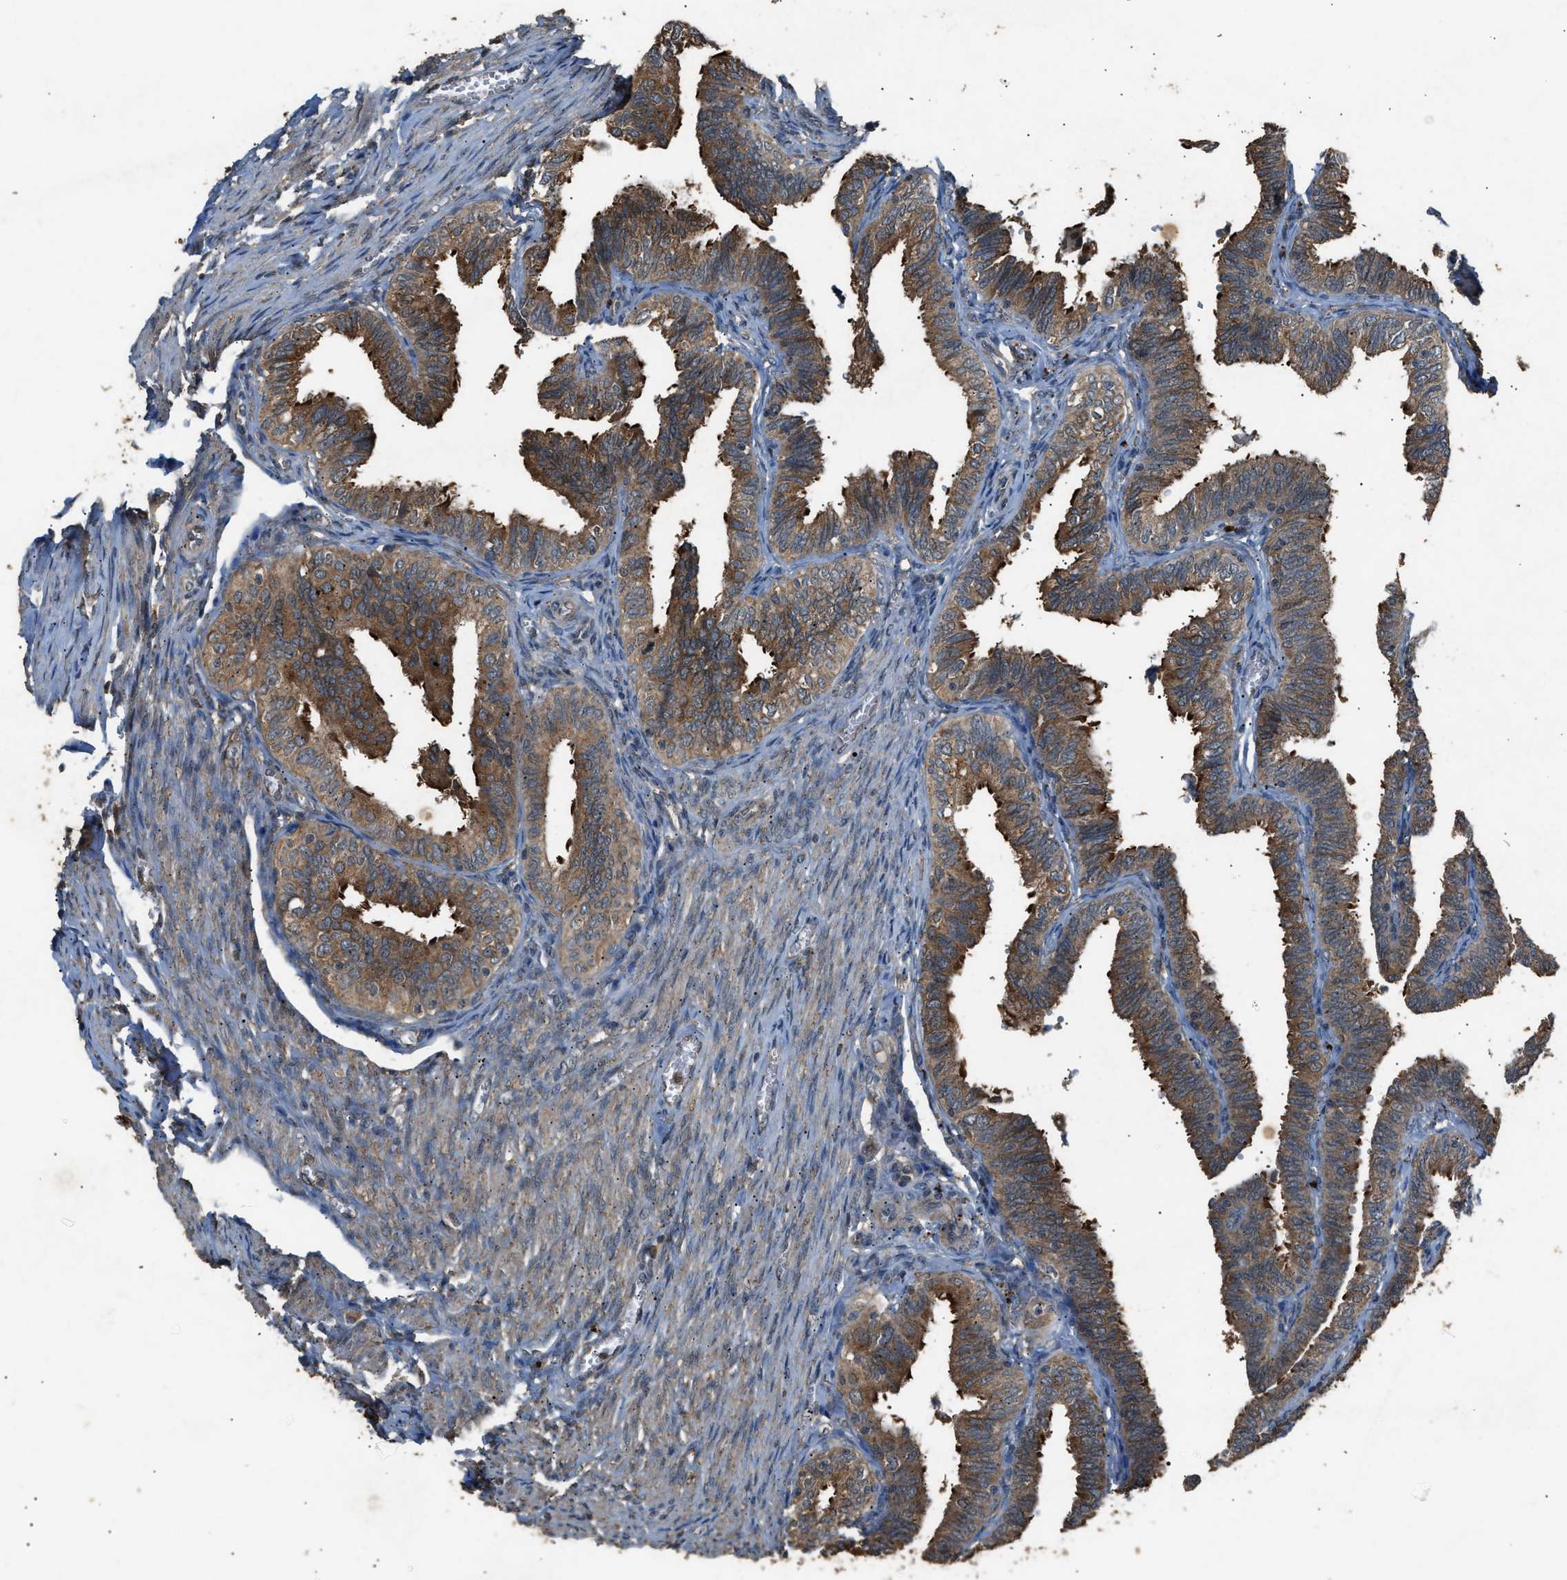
{"staining": {"intensity": "strong", "quantity": ">75%", "location": "cytoplasmic/membranous"}, "tissue": "fallopian tube", "cell_type": "Glandular cells", "image_type": "normal", "snomed": [{"axis": "morphology", "description": "Normal tissue, NOS"}, {"axis": "topography", "description": "Fallopian tube"}], "caption": "DAB immunohistochemical staining of unremarkable fallopian tube demonstrates strong cytoplasmic/membranous protein staining in approximately >75% of glandular cells.", "gene": "PSMD1", "patient": {"sex": "female", "age": 46}}